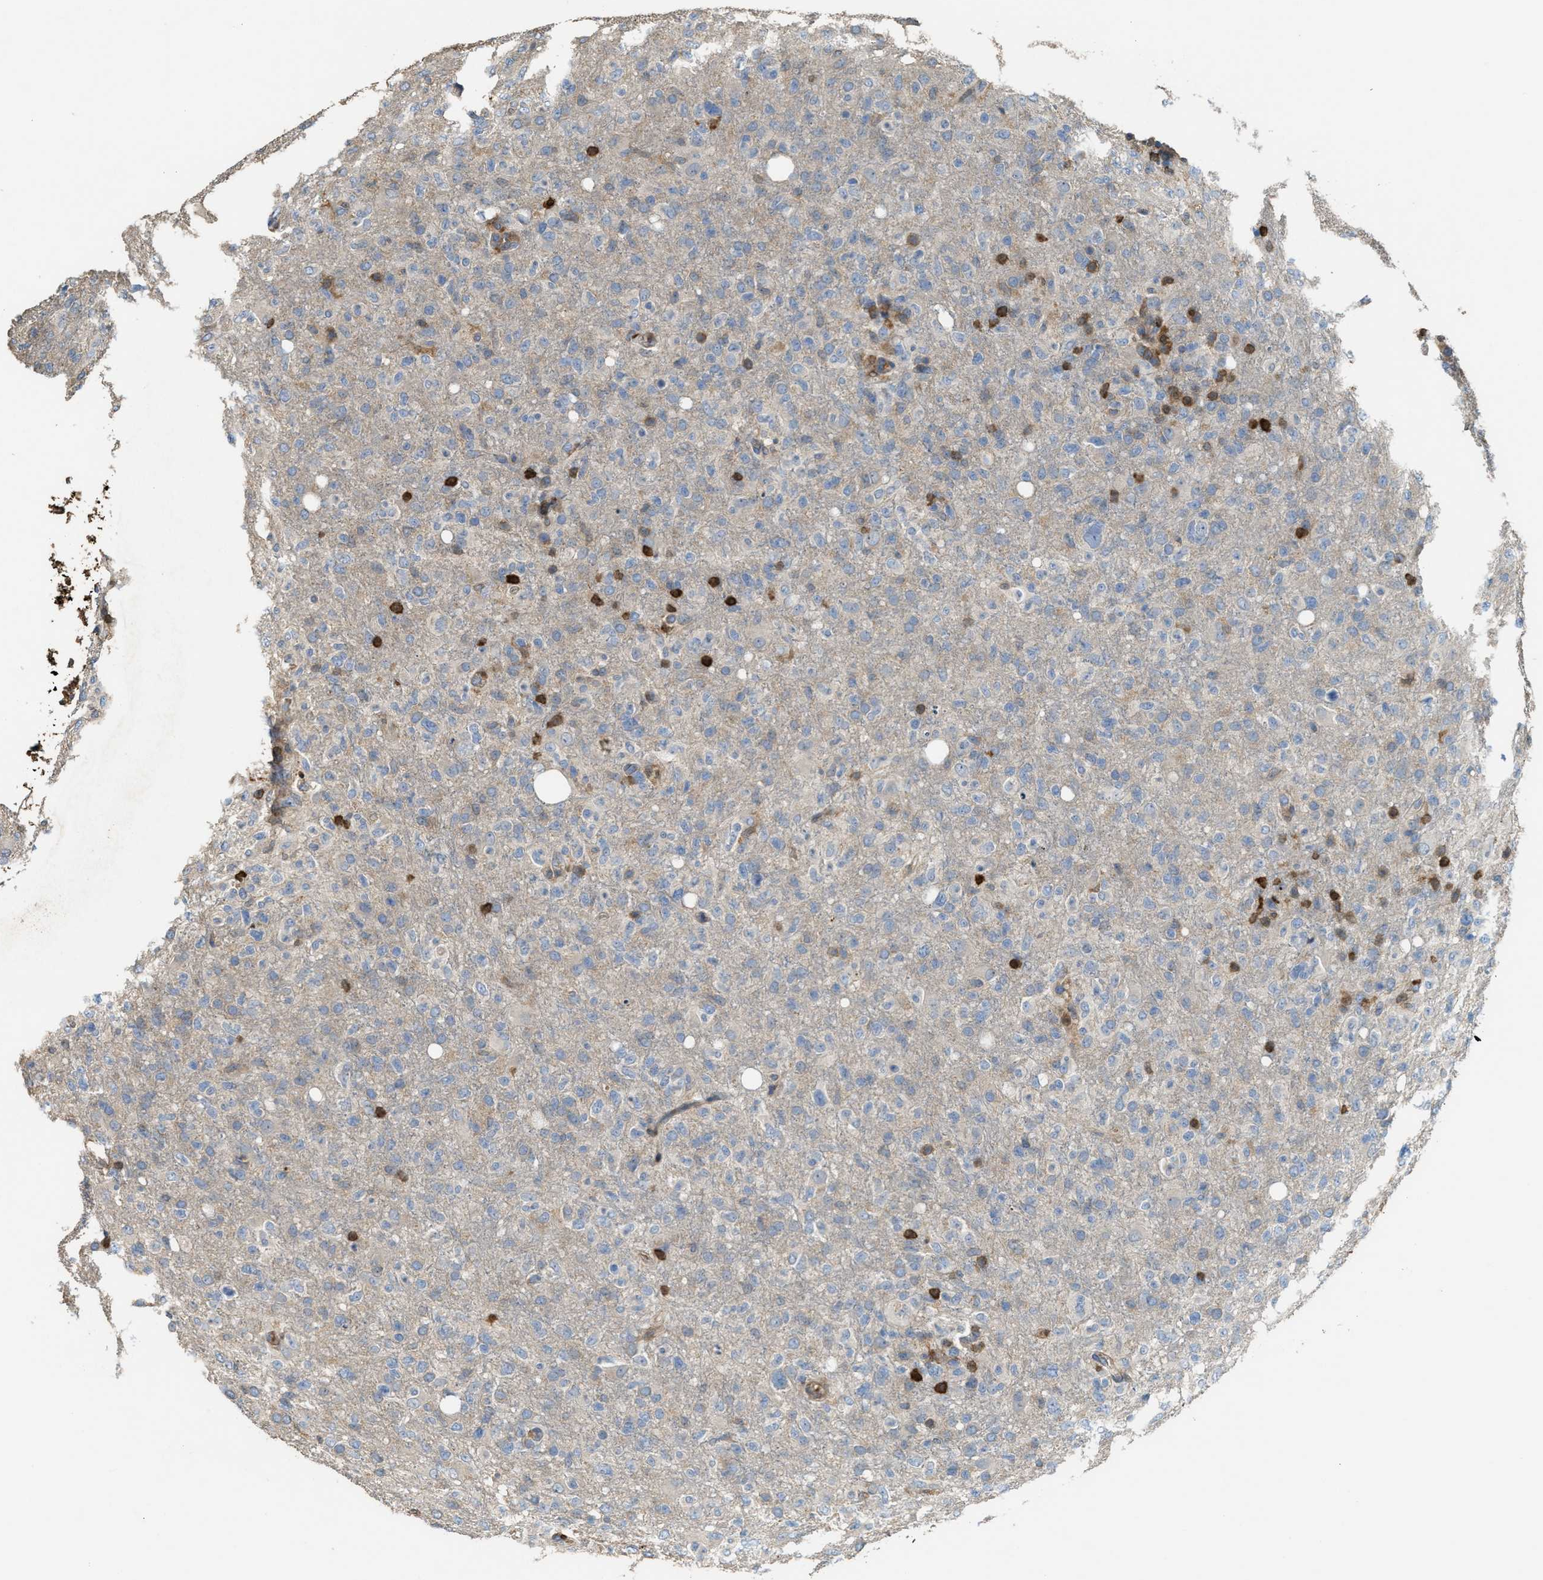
{"staining": {"intensity": "negative", "quantity": "none", "location": "none"}, "tissue": "glioma", "cell_type": "Tumor cells", "image_type": "cancer", "snomed": [{"axis": "morphology", "description": "Glioma, malignant, High grade"}, {"axis": "topography", "description": "Brain"}], "caption": "Immunohistochemistry histopathology image of neoplastic tissue: human malignant high-grade glioma stained with DAB (3,3'-diaminobenzidine) reveals no significant protein staining in tumor cells.", "gene": "SERPINB5", "patient": {"sex": "female", "age": 57}}